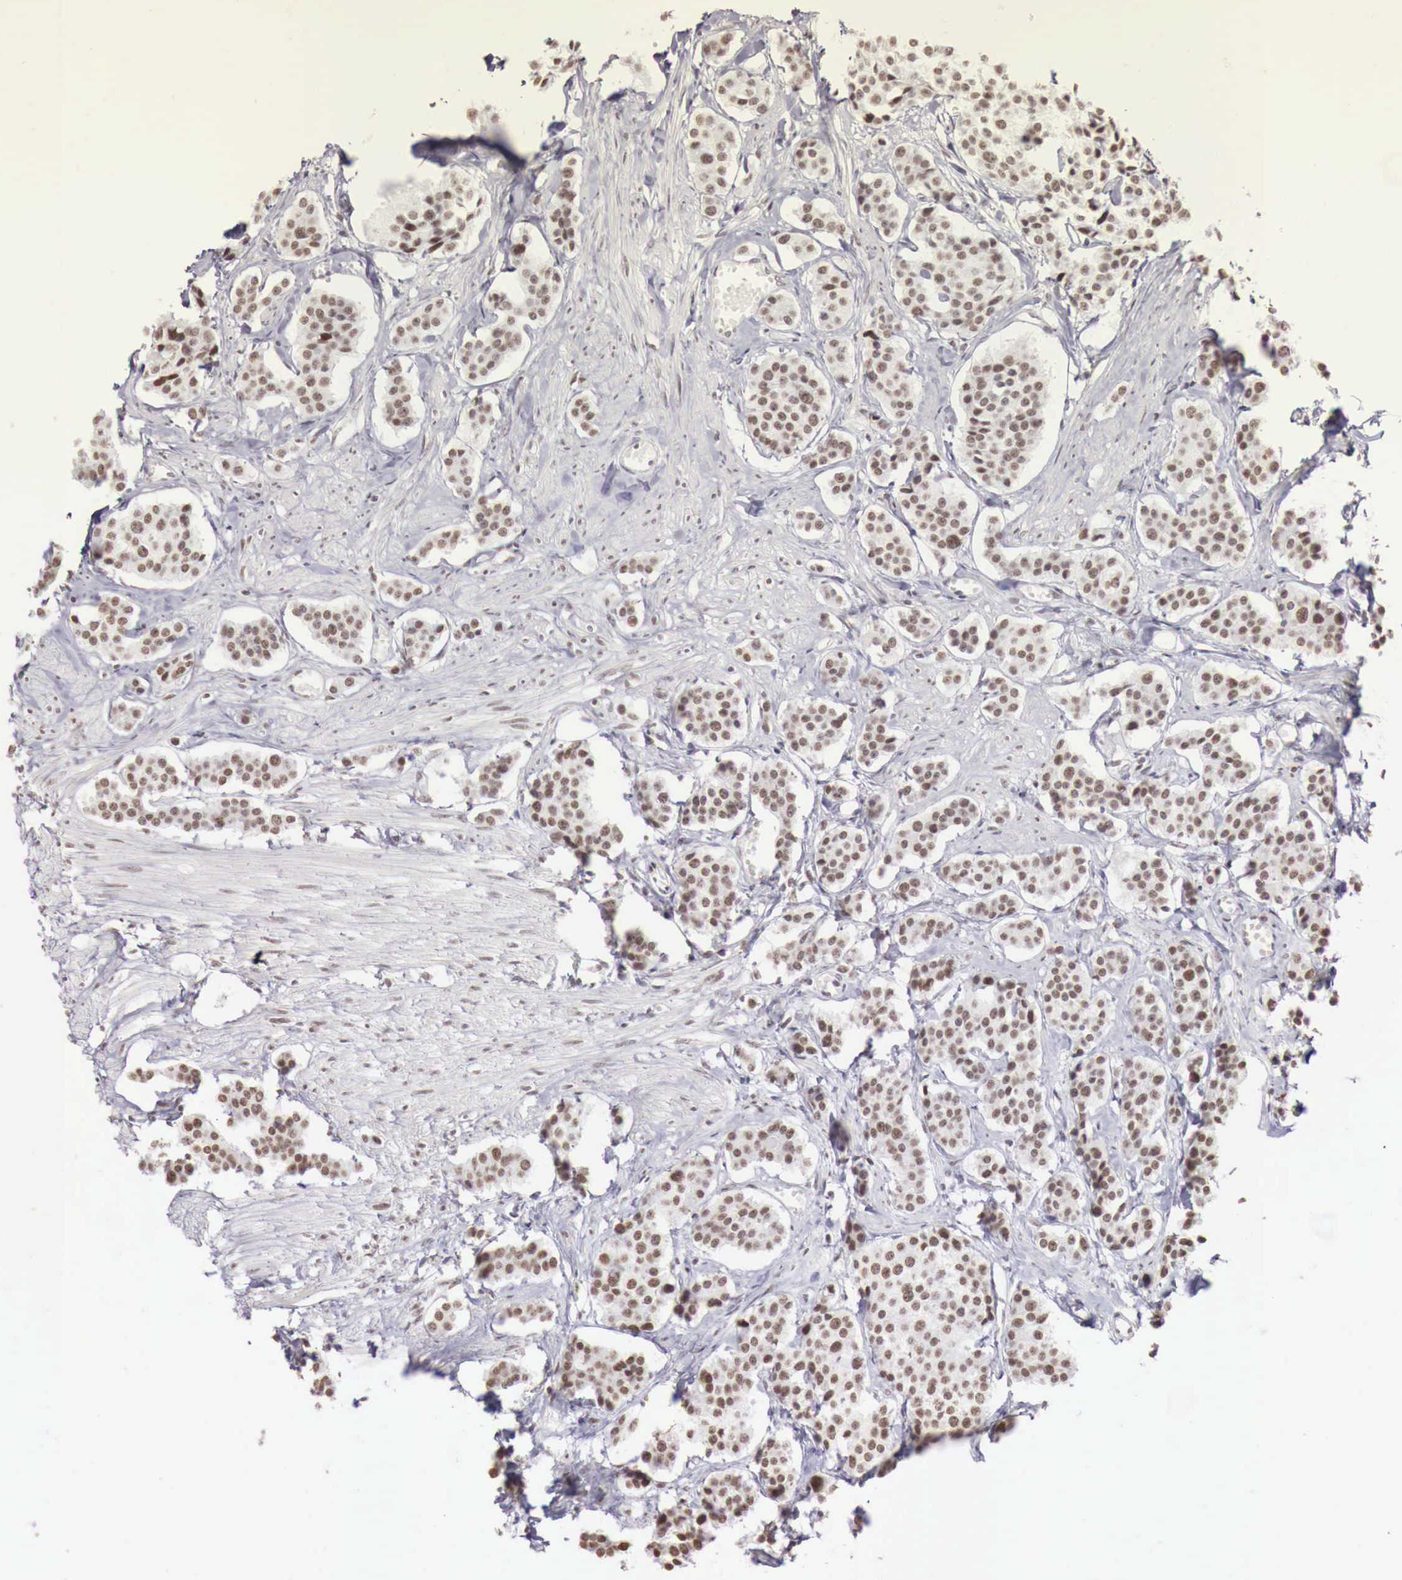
{"staining": {"intensity": "weak", "quantity": "25%-75%", "location": "nuclear"}, "tissue": "carcinoid", "cell_type": "Tumor cells", "image_type": "cancer", "snomed": [{"axis": "morphology", "description": "Carcinoid, malignant, NOS"}, {"axis": "topography", "description": "Small intestine"}], "caption": "IHC micrograph of neoplastic tissue: human carcinoid stained using immunohistochemistry (IHC) displays low levels of weak protein expression localized specifically in the nuclear of tumor cells, appearing as a nuclear brown color.", "gene": "PHF14", "patient": {"sex": "male", "age": 60}}